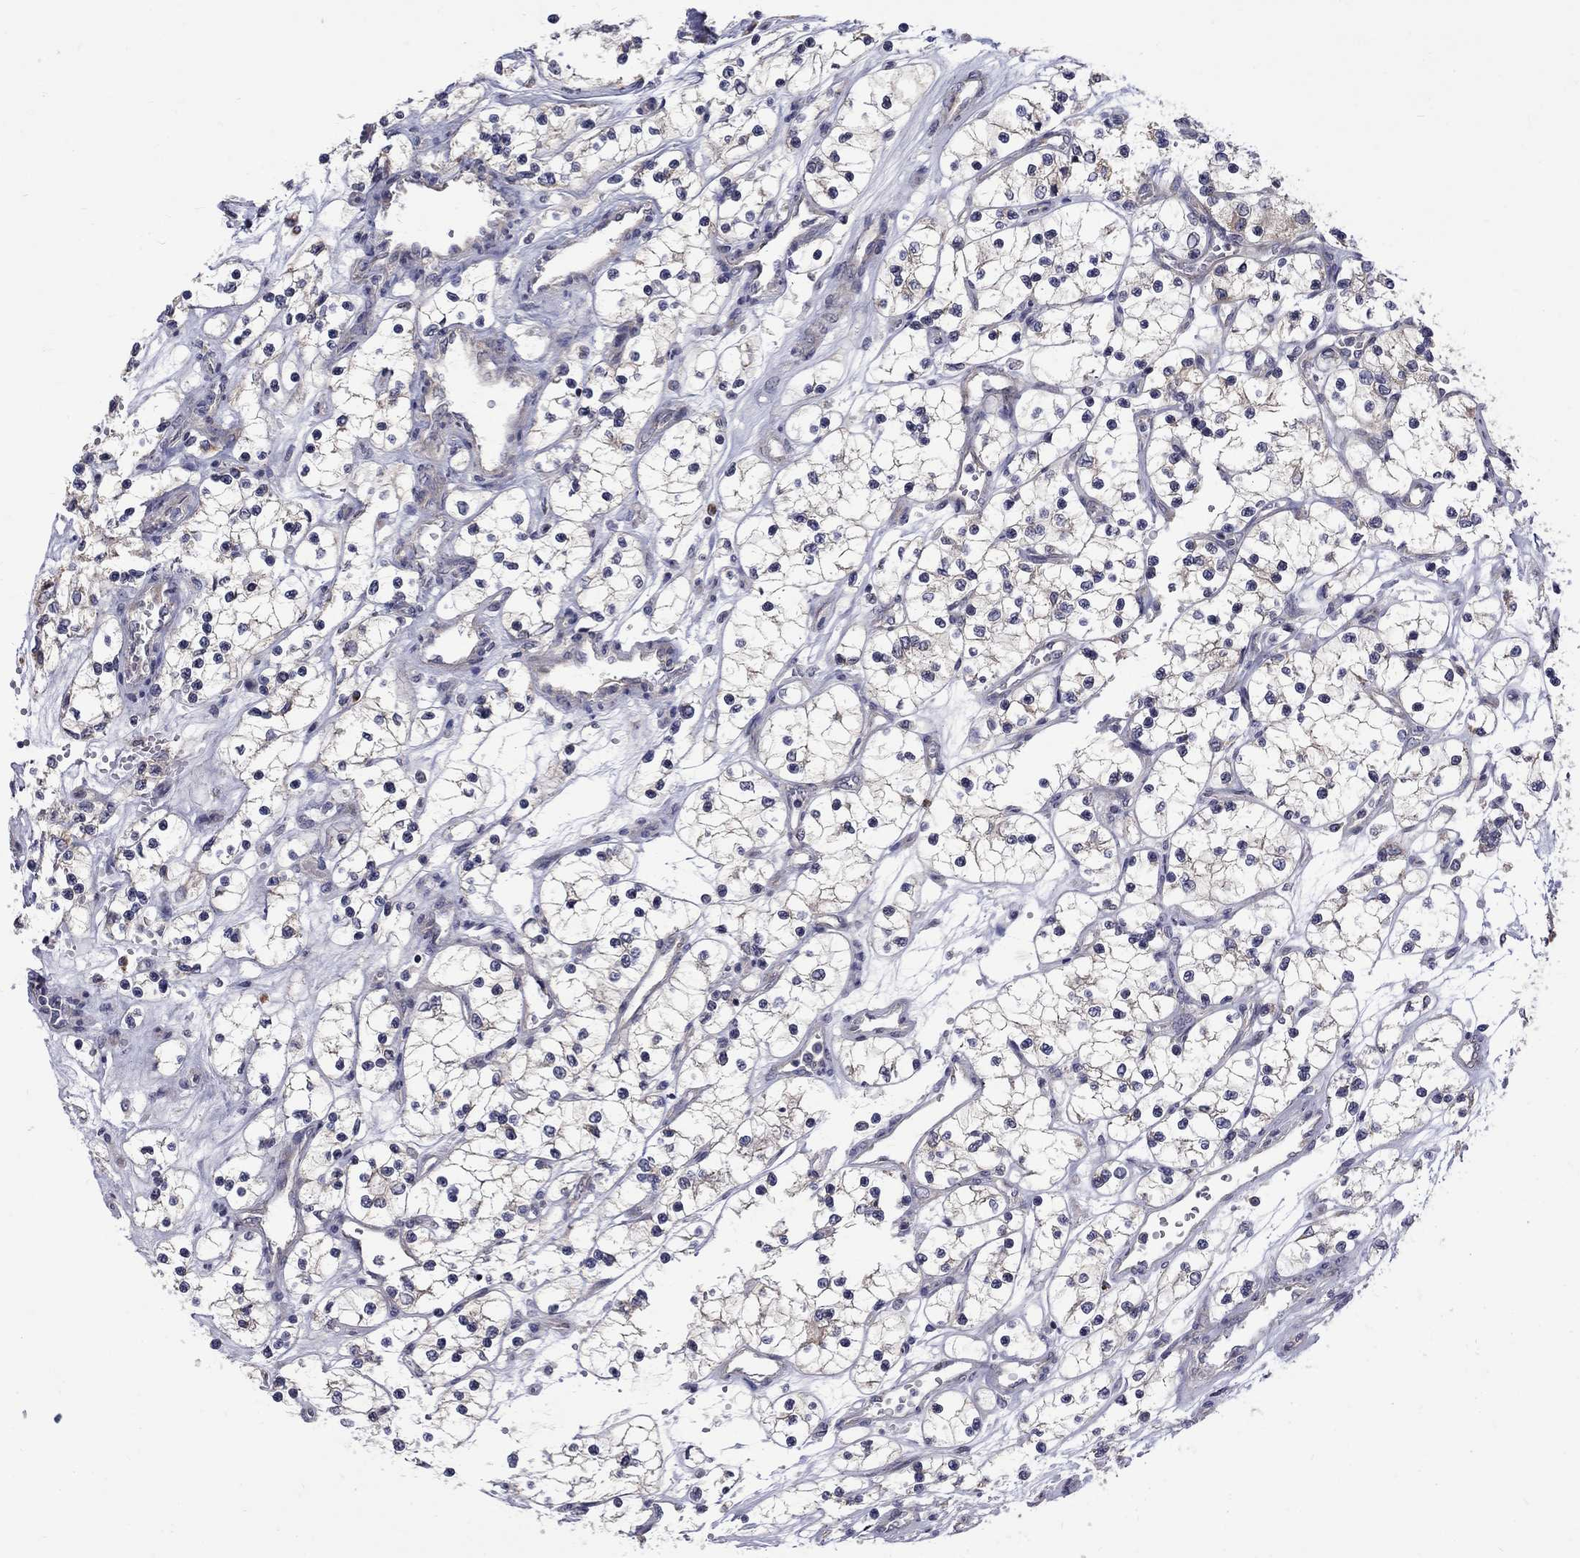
{"staining": {"intensity": "negative", "quantity": "none", "location": "none"}, "tissue": "renal cancer", "cell_type": "Tumor cells", "image_type": "cancer", "snomed": [{"axis": "morphology", "description": "Adenocarcinoma, NOS"}, {"axis": "topography", "description": "Kidney"}], "caption": "This is an IHC histopathology image of human renal cancer. There is no positivity in tumor cells.", "gene": "SH2B1", "patient": {"sex": "female", "age": 69}}